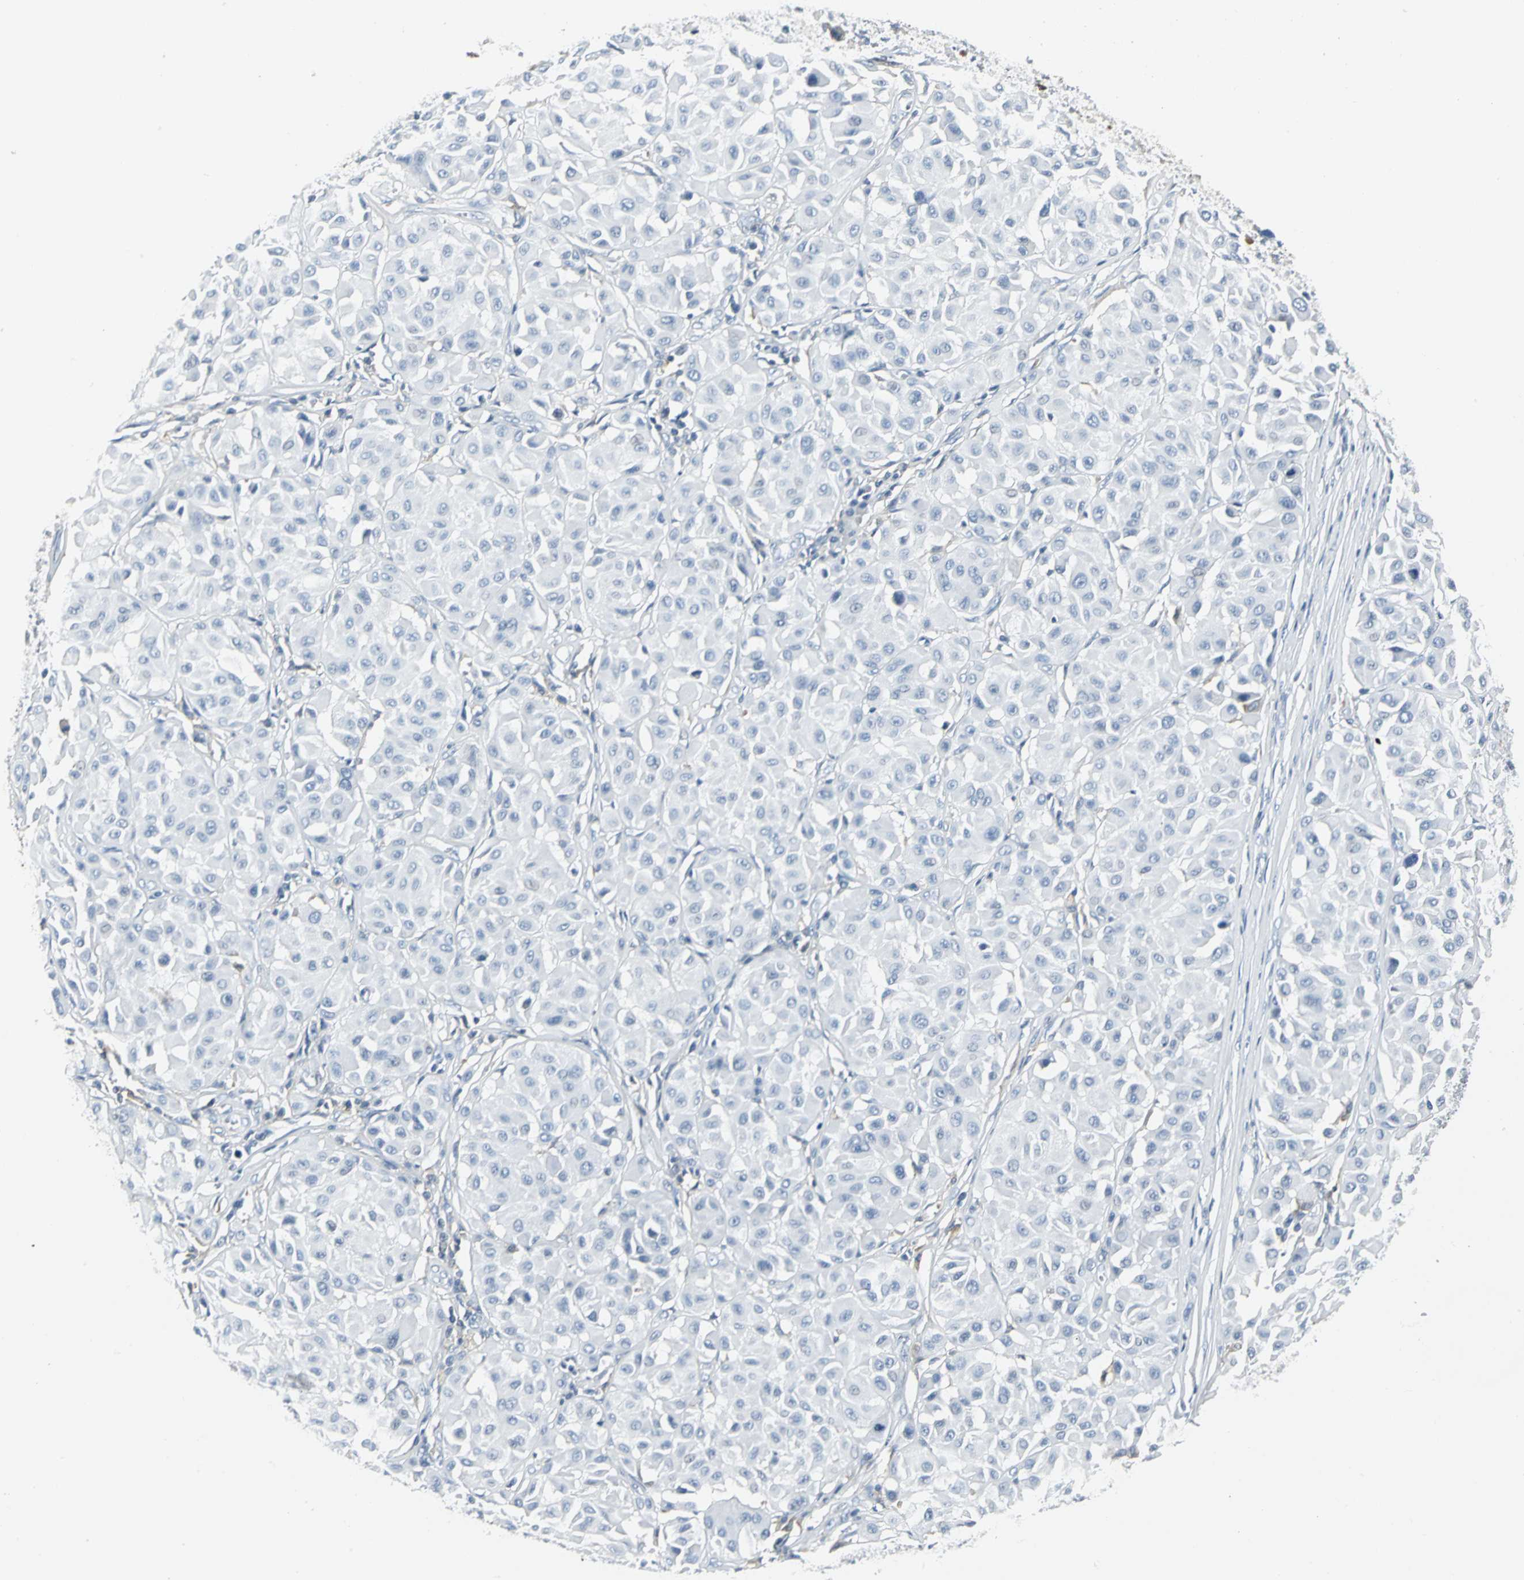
{"staining": {"intensity": "negative", "quantity": "none", "location": "none"}, "tissue": "melanoma", "cell_type": "Tumor cells", "image_type": "cancer", "snomed": [{"axis": "morphology", "description": "Malignant melanoma, Metastatic site"}, {"axis": "topography", "description": "Soft tissue"}], "caption": "This is an immunohistochemistry histopathology image of melanoma. There is no positivity in tumor cells.", "gene": "IQGAP2", "patient": {"sex": "male", "age": 41}}